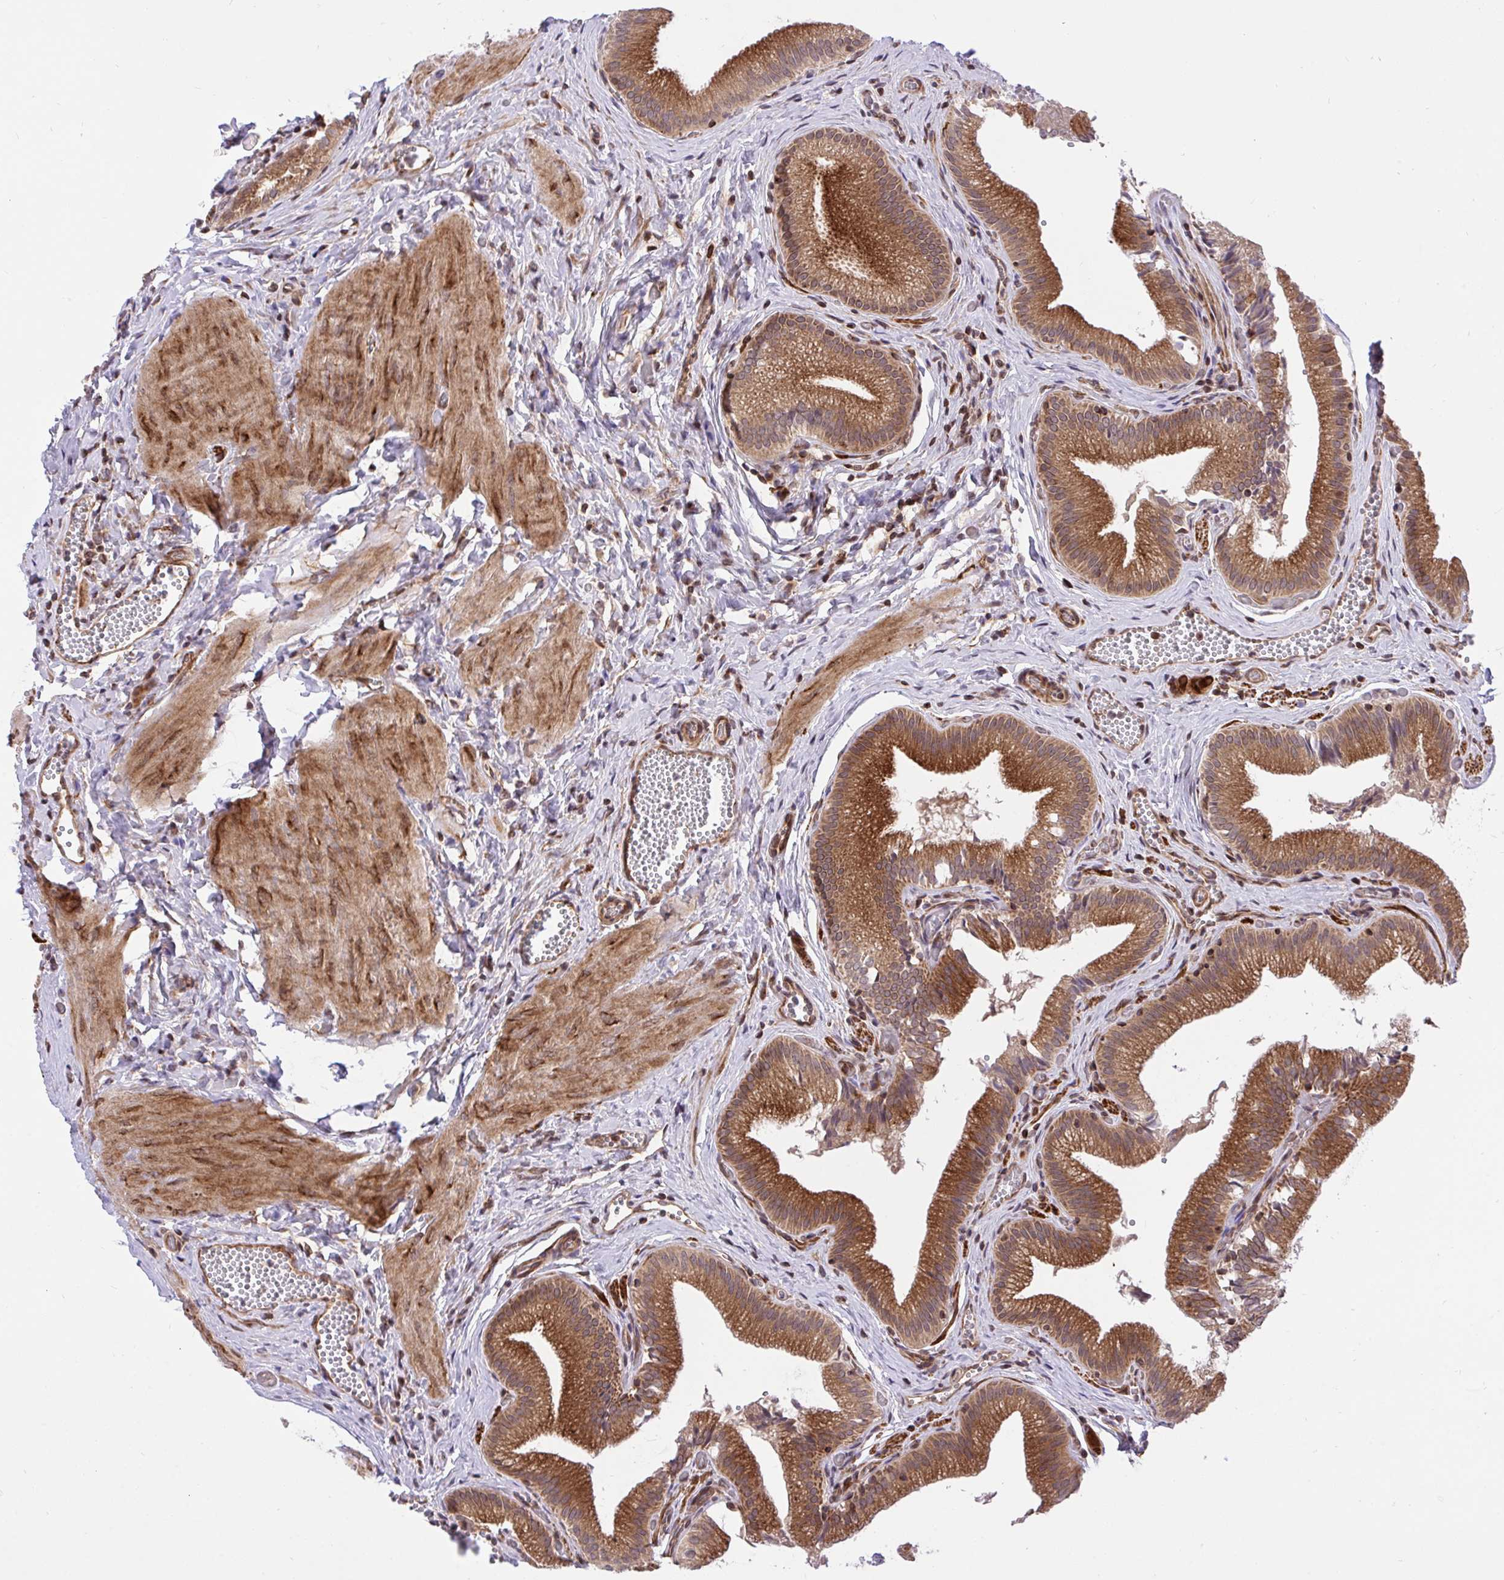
{"staining": {"intensity": "strong", "quantity": ">75%", "location": "cytoplasmic/membranous"}, "tissue": "gallbladder", "cell_type": "Glandular cells", "image_type": "normal", "snomed": [{"axis": "morphology", "description": "Normal tissue, NOS"}, {"axis": "topography", "description": "Gallbladder"}], "caption": "Immunohistochemistry (IHC) (DAB (3,3'-diaminobenzidine)) staining of unremarkable human gallbladder demonstrates strong cytoplasmic/membranous protein positivity in approximately >75% of glandular cells.", "gene": "ERI1", "patient": {"sex": "male", "age": 17}}